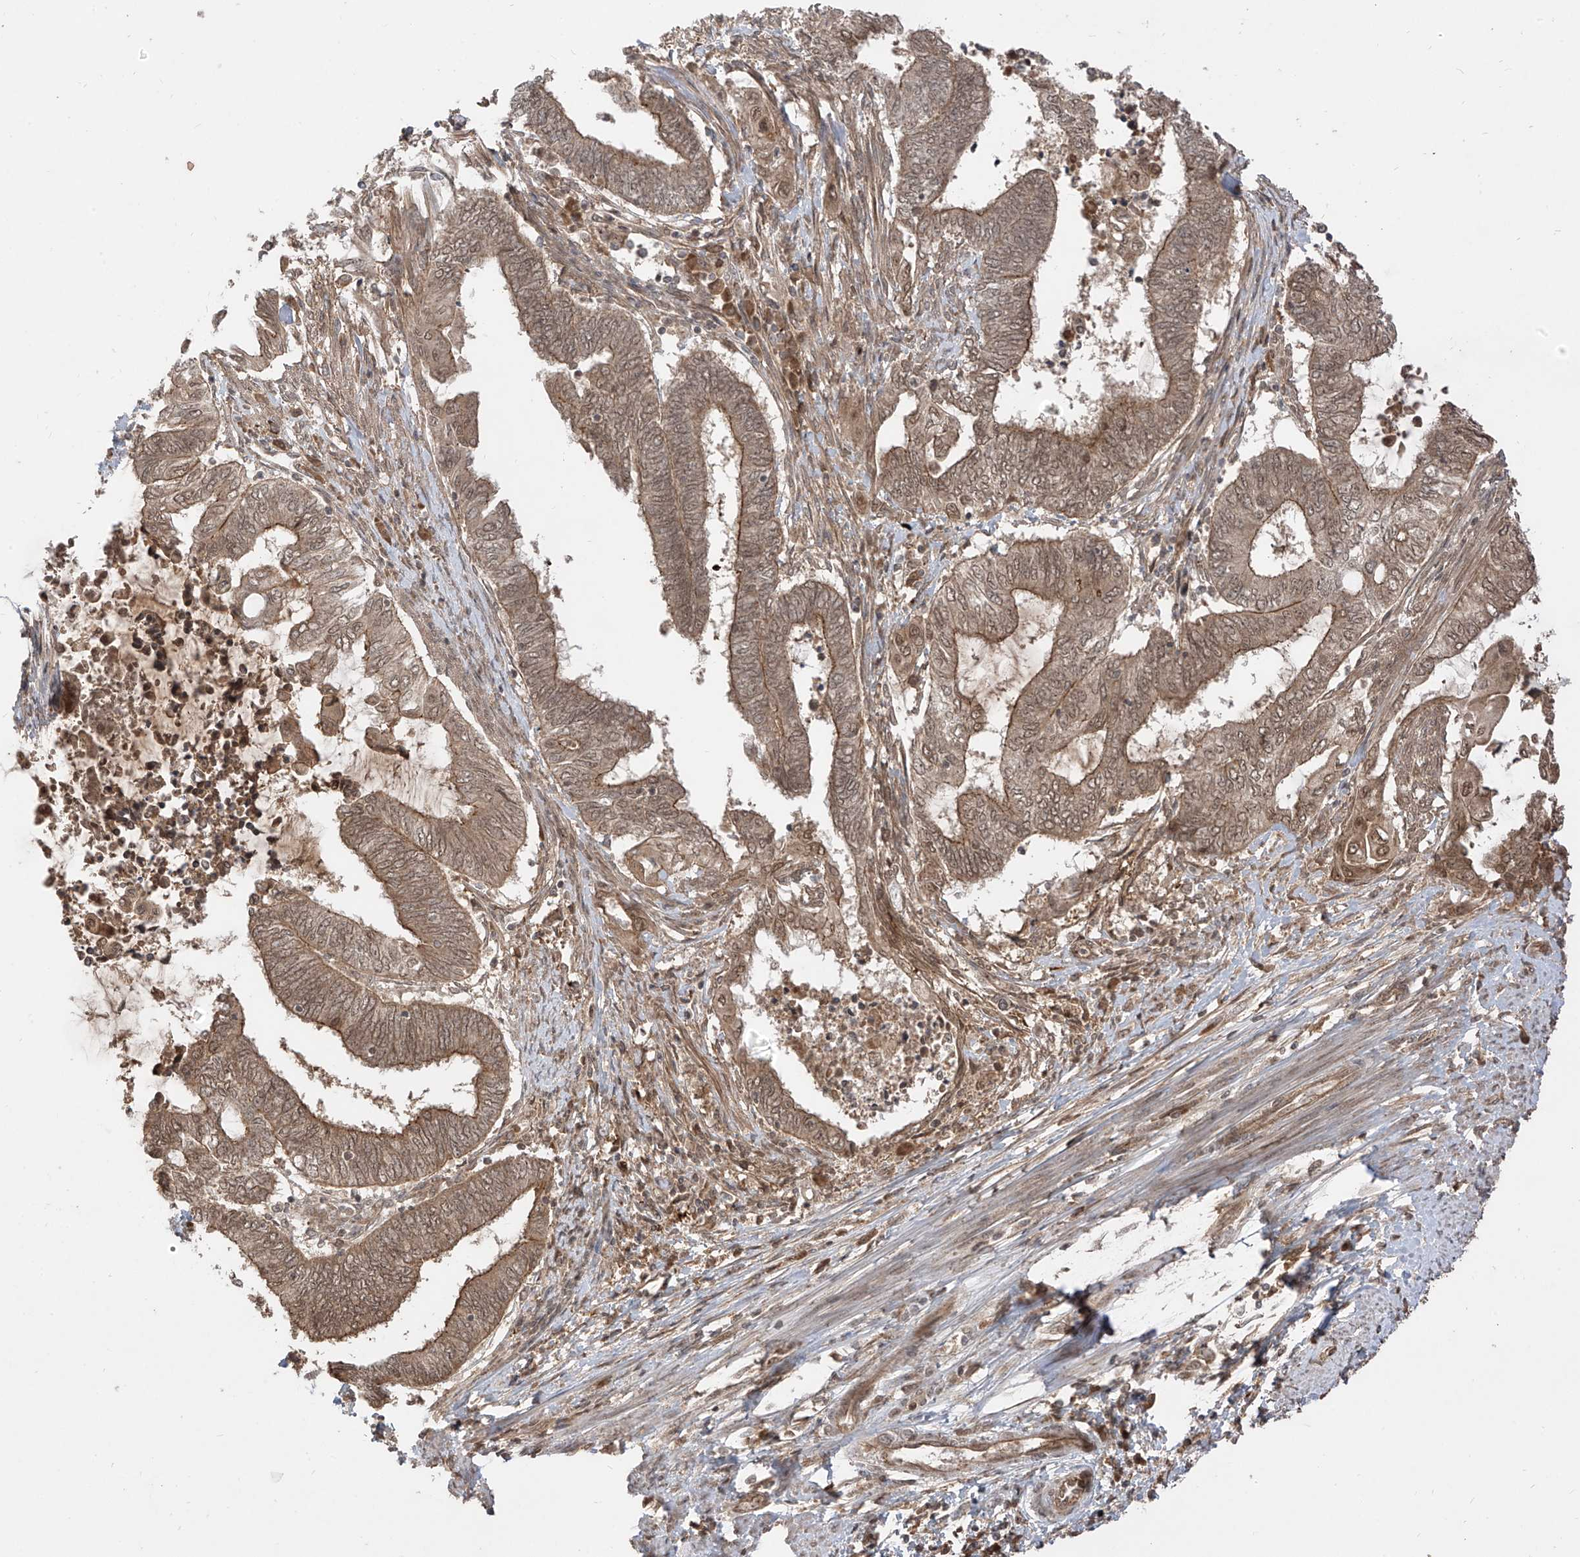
{"staining": {"intensity": "moderate", "quantity": ">75%", "location": "cytoplasmic/membranous,nuclear"}, "tissue": "endometrial cancer", "cell_type": "Tumor cells", "image_type": "cancer", "snomed": [{"axis": "morphology", "description": "Adenocarcinoma, NOS"}, {"axis": "topography", "description": "Uterus"}, {"axis": "topography", "description": "Endometrium"}], "caption": "Human endometrial cancer stained for a protein (brown) shows moderate cytoplasmic/membranous and nuclear positive staining in about >75% of tumor cells.", "gene": "LCOR", "patient": {"sex": "female", "age": 70}}